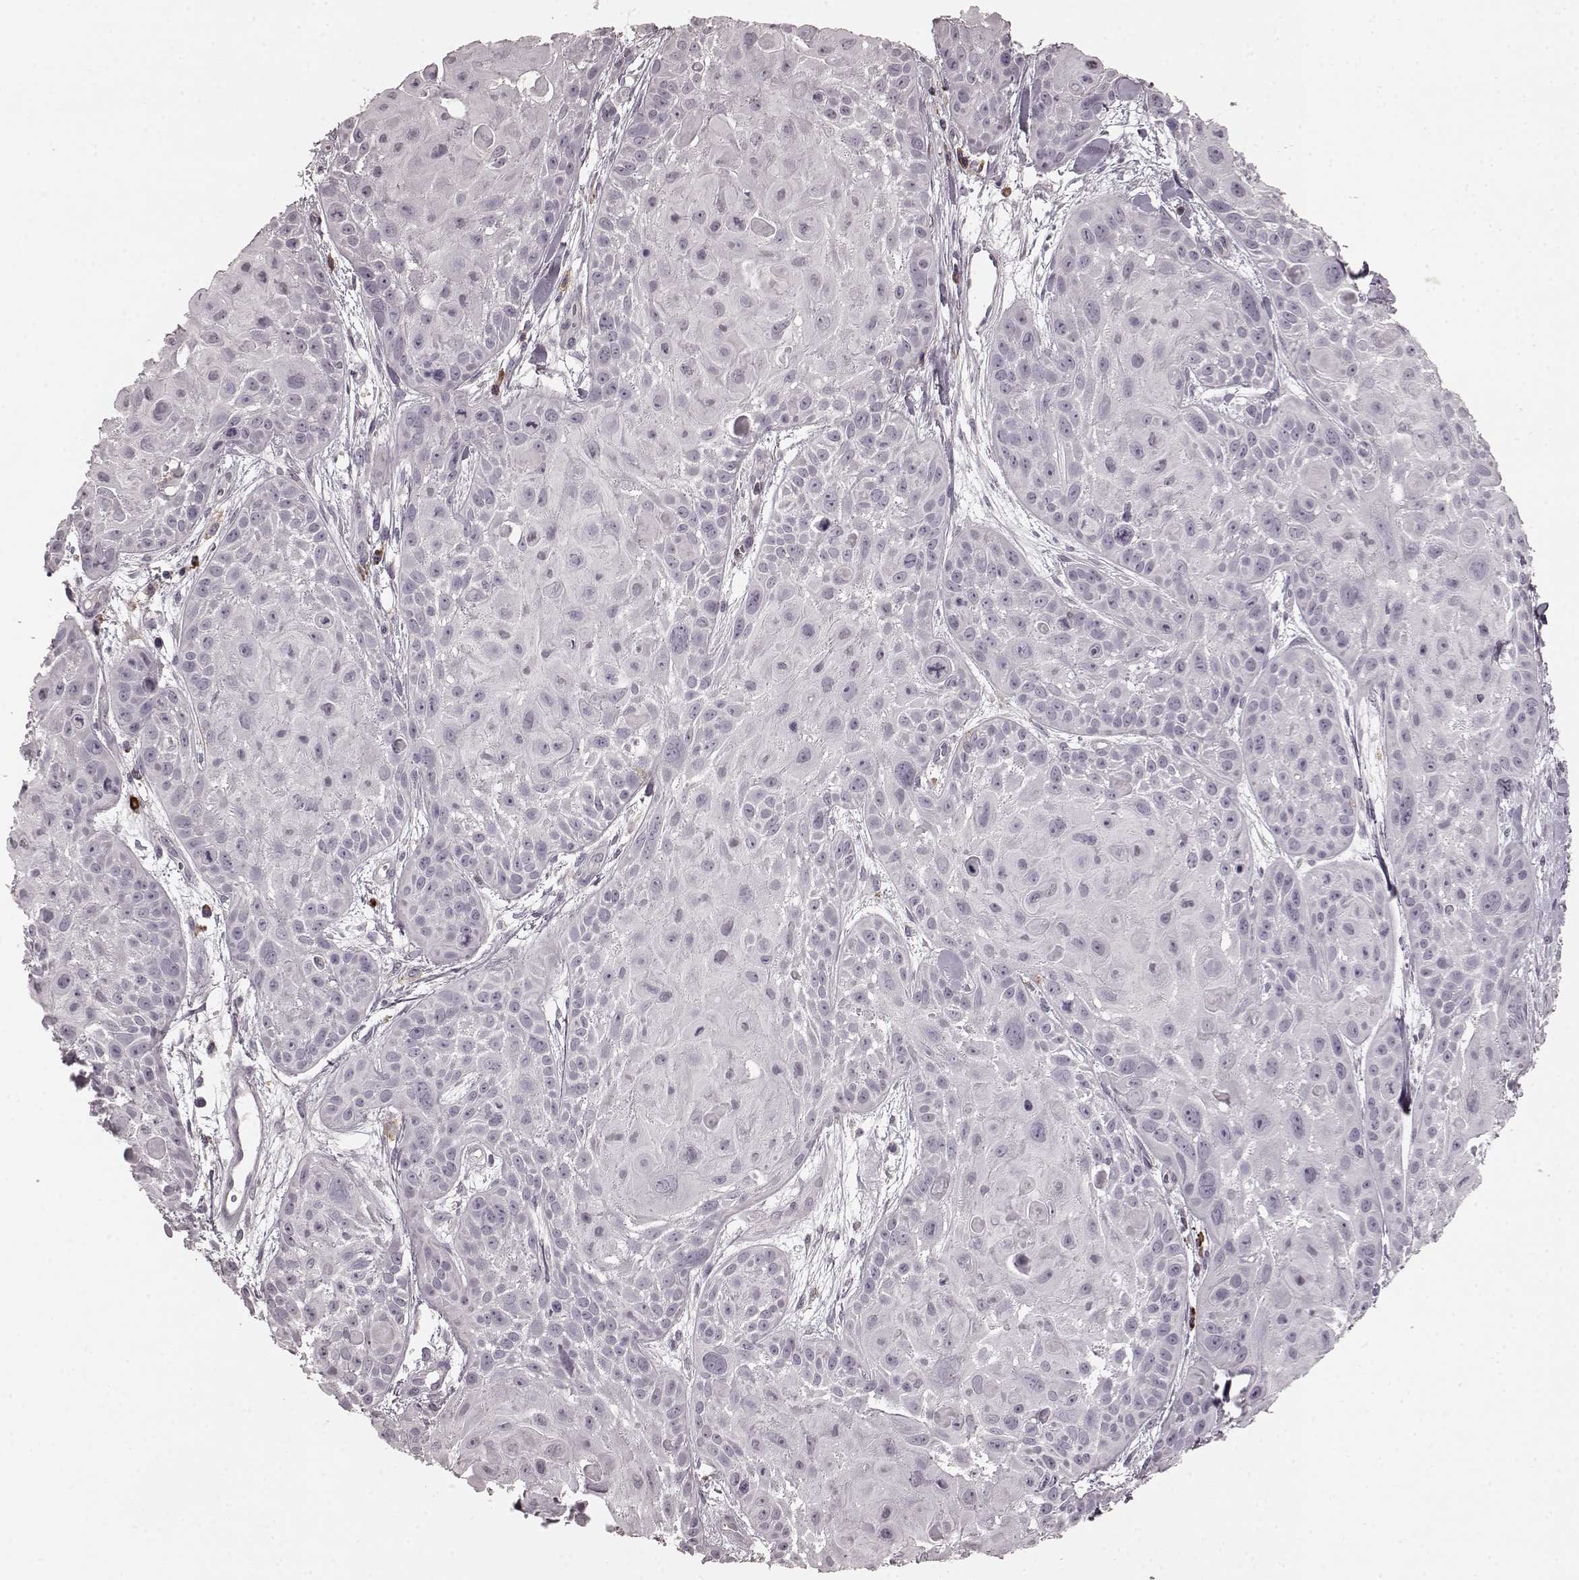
{"staining": {"intensity": "negative", "quantity": "none", "location": "none"}, "tissue": "skin cancer", "cell_type": "Tumor cells", "image_type": "cancer", "snomed": [{"axis": "morphology", "description": "Squamous cell carcinoma, NOS"}, {"axis": "topography", "description": "Skin"}, {"axis": "topography", "description": "Anal"}], "caption": "This is a photomicrograph of immunohistochemistry (IHC) staining of squamous cell carcinoma (skin), which shows no positivity in tumor cells.", "gene": "CD28", "patient": {"sex": "female", "age": 75}}